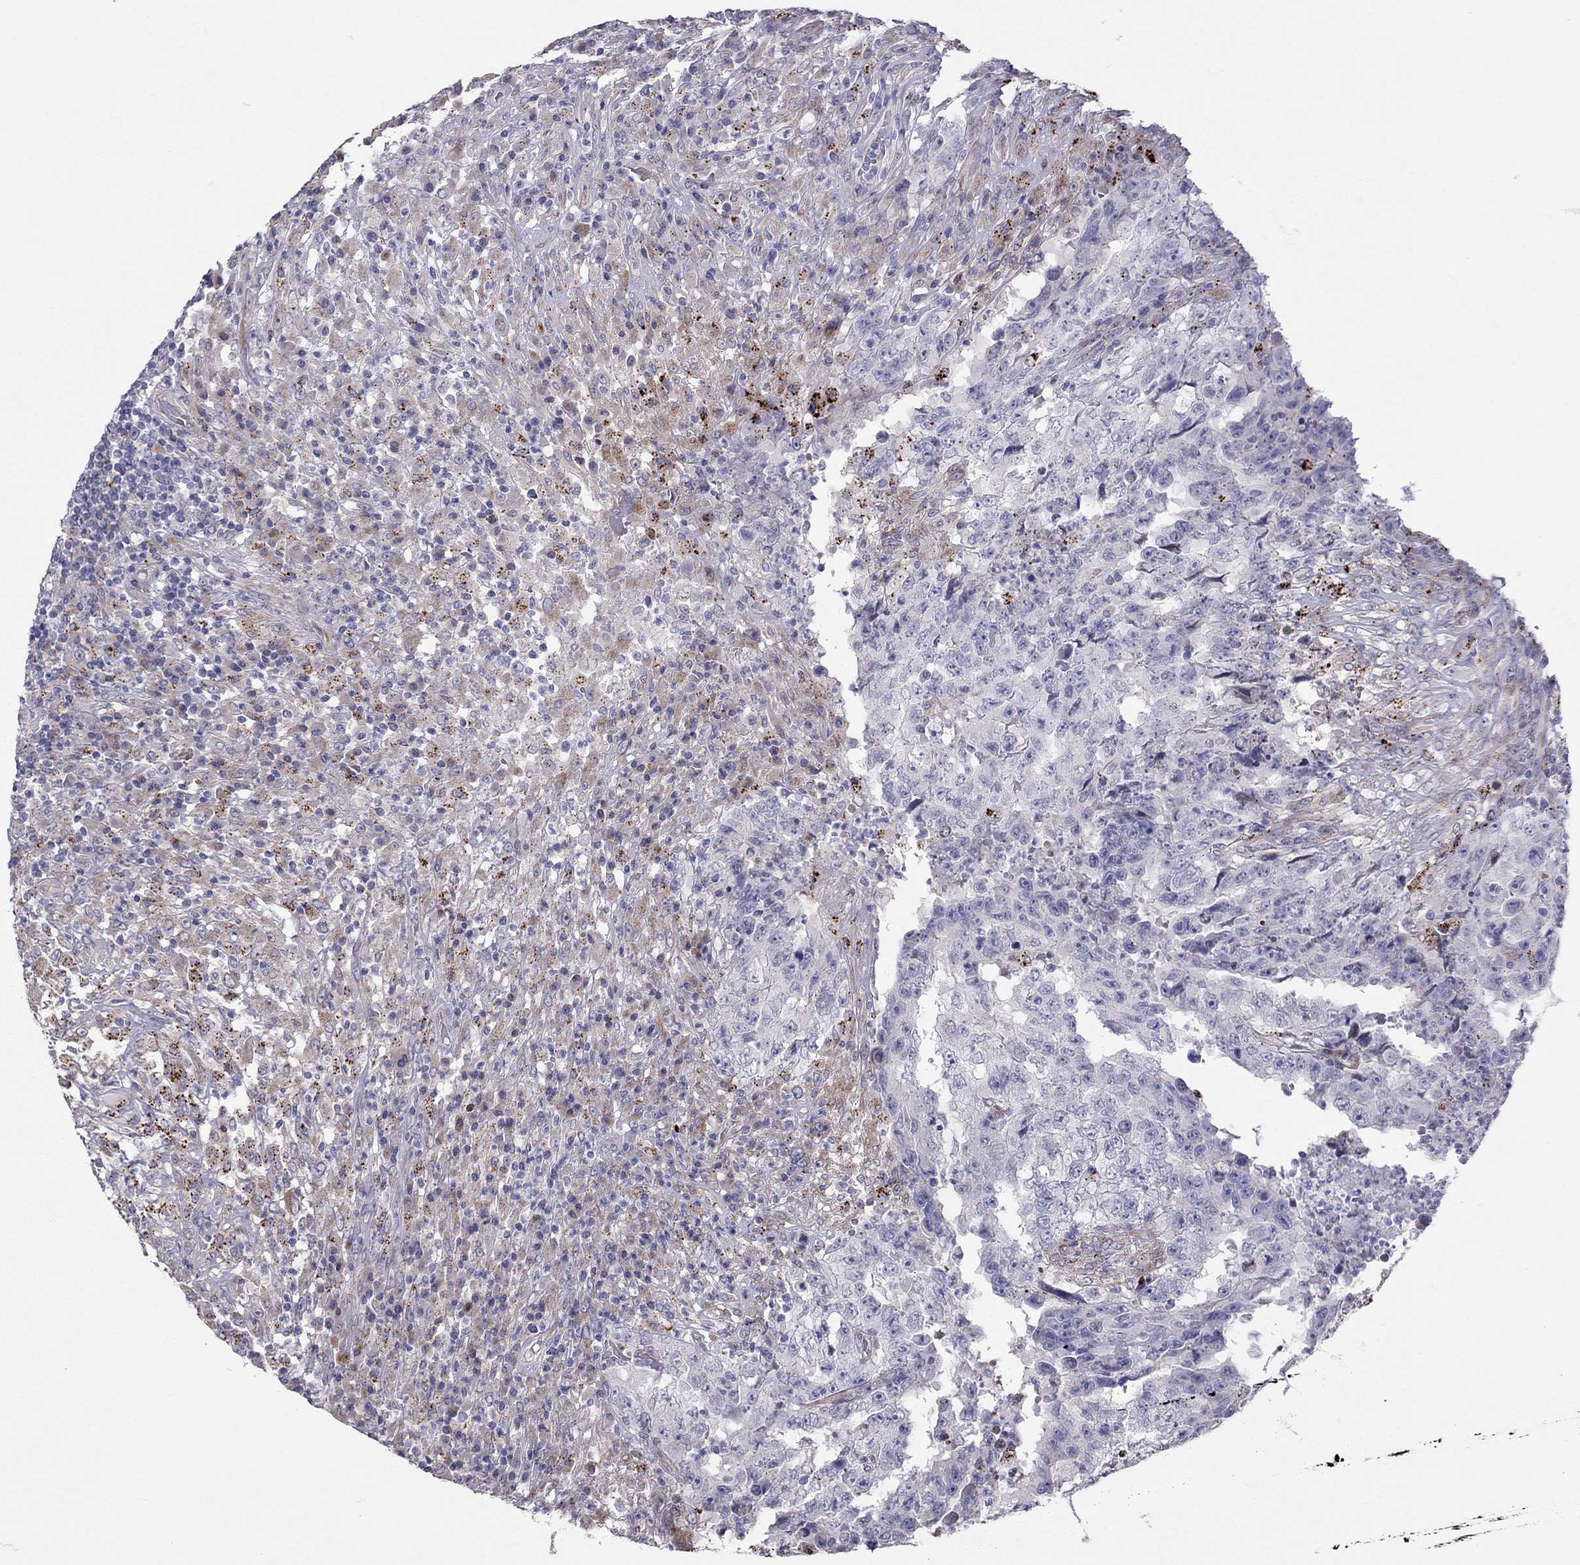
{"staining": {"intensity": "weak", "quantity": "25%-75%", "location": "cytoplasmic/membranous"}, "tissue": "testis cancer", "cell_type": "Tumor cells", "image_type": "cancer", "snomed": [{"axis": "morphology", "description": "Necrosis, NOS"}, {"axis": "morphology", "description": "Carcinoma, Embryonal, NOS"}, {"axis": "topography", "description": "Testis"}], "caption": "Testis embryonal carcinoma tissue shows weak cytoplasmic/membranous expression in approximately 25%-75% of tumor cells, visualized by immunohistochemistry.", "gene": "MAGEB4", "patient": {"sex": "male", "age": 19}}